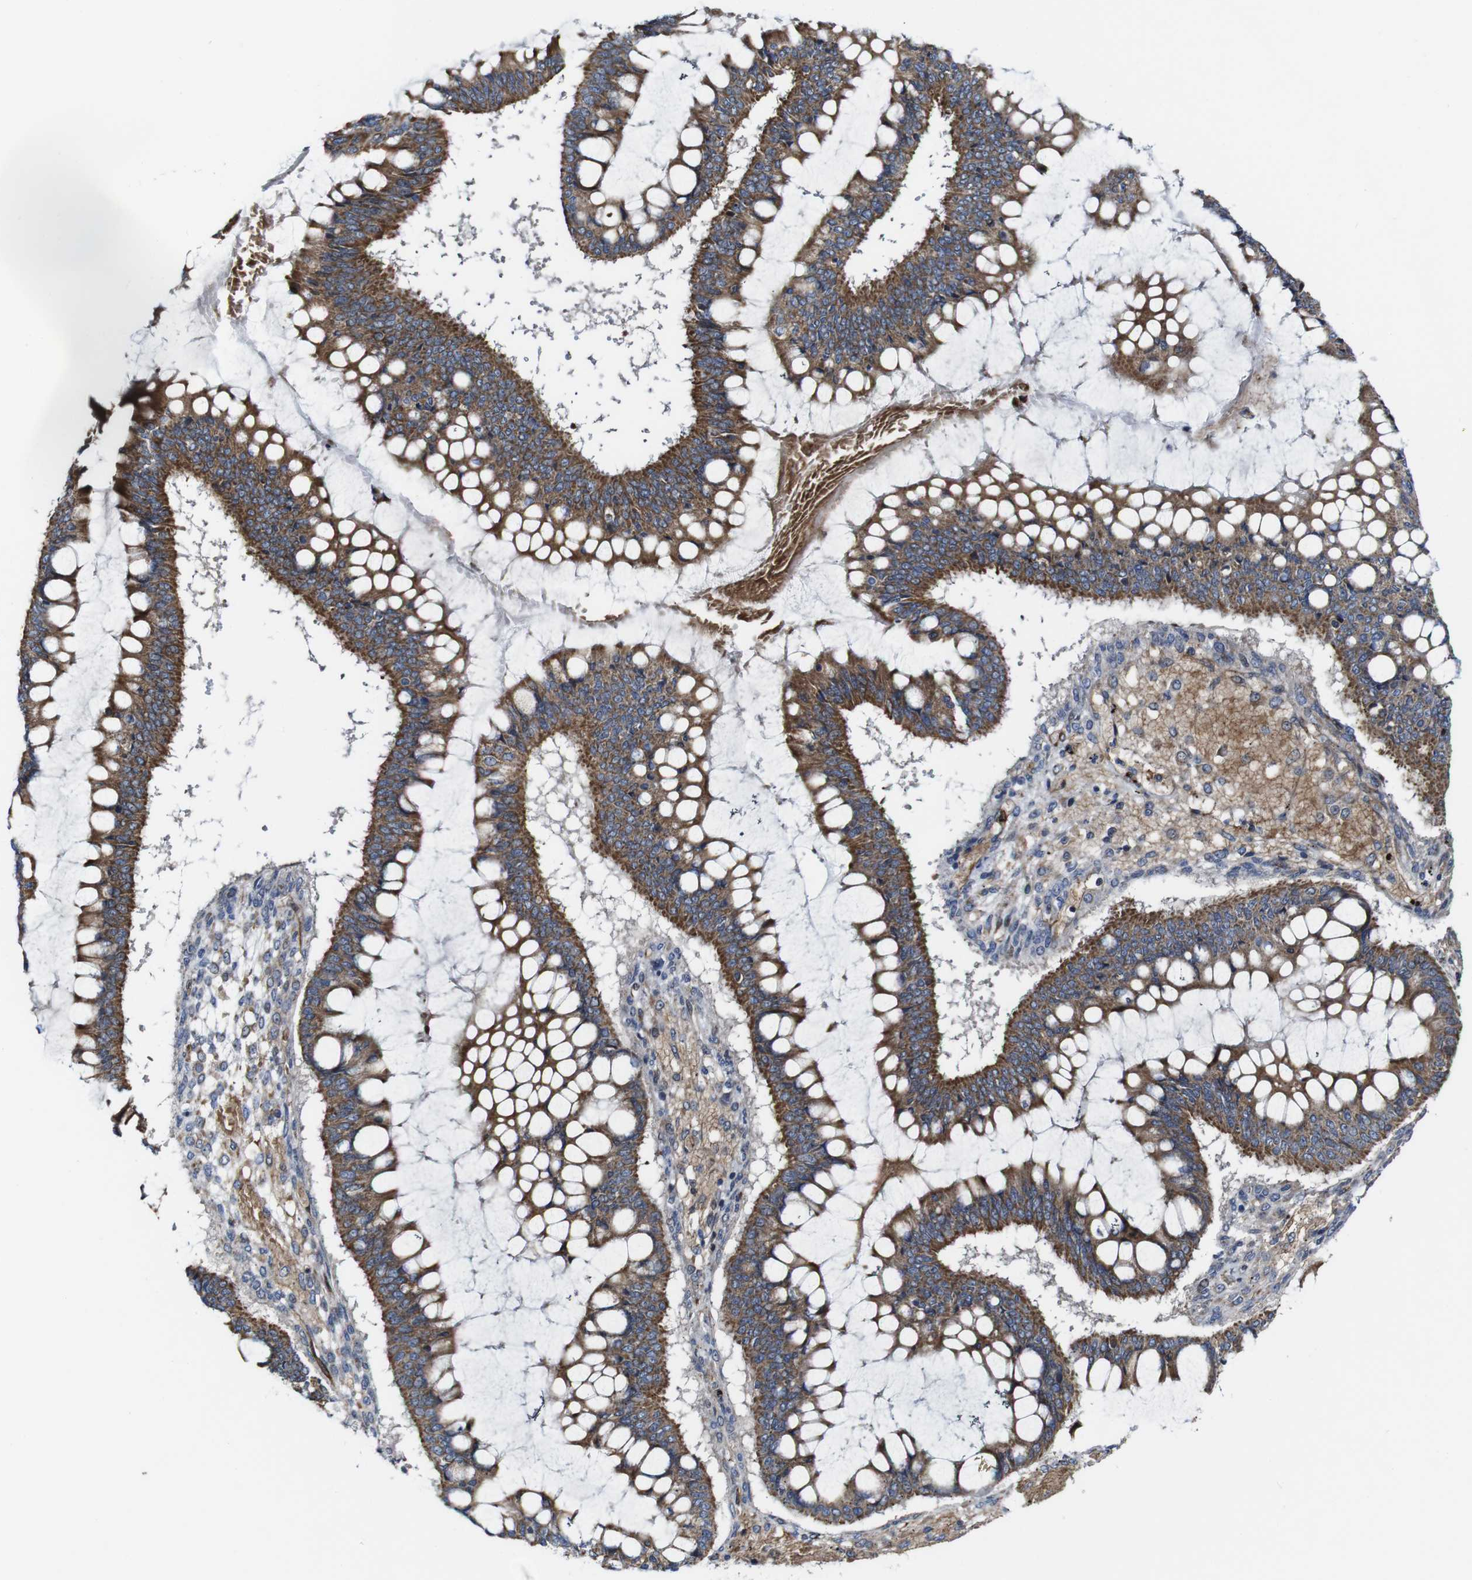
{"staining": {"intensity": "moderate", "quantity": ">75%", "location": "cytoplasmic/membranous"}, "tissue": "ovarian cancer", "cell_type": "Tumor cells", "image_type": "cancer", "snomed": [{"axis": "morphology", "description": "Cystadenocarcinoma, mucinous, NOS"}, {"axis": "topography", "description": "Ovary"}], "caption": "Protein expression analysis of mucinous cystadenocarcinoma (ovarian) shows moderate cytoplasmic/membranous positivity in approximately >75% of tumor cells.", "gene": "JAK2", "patient": {"sex": "female", "age": 73}}